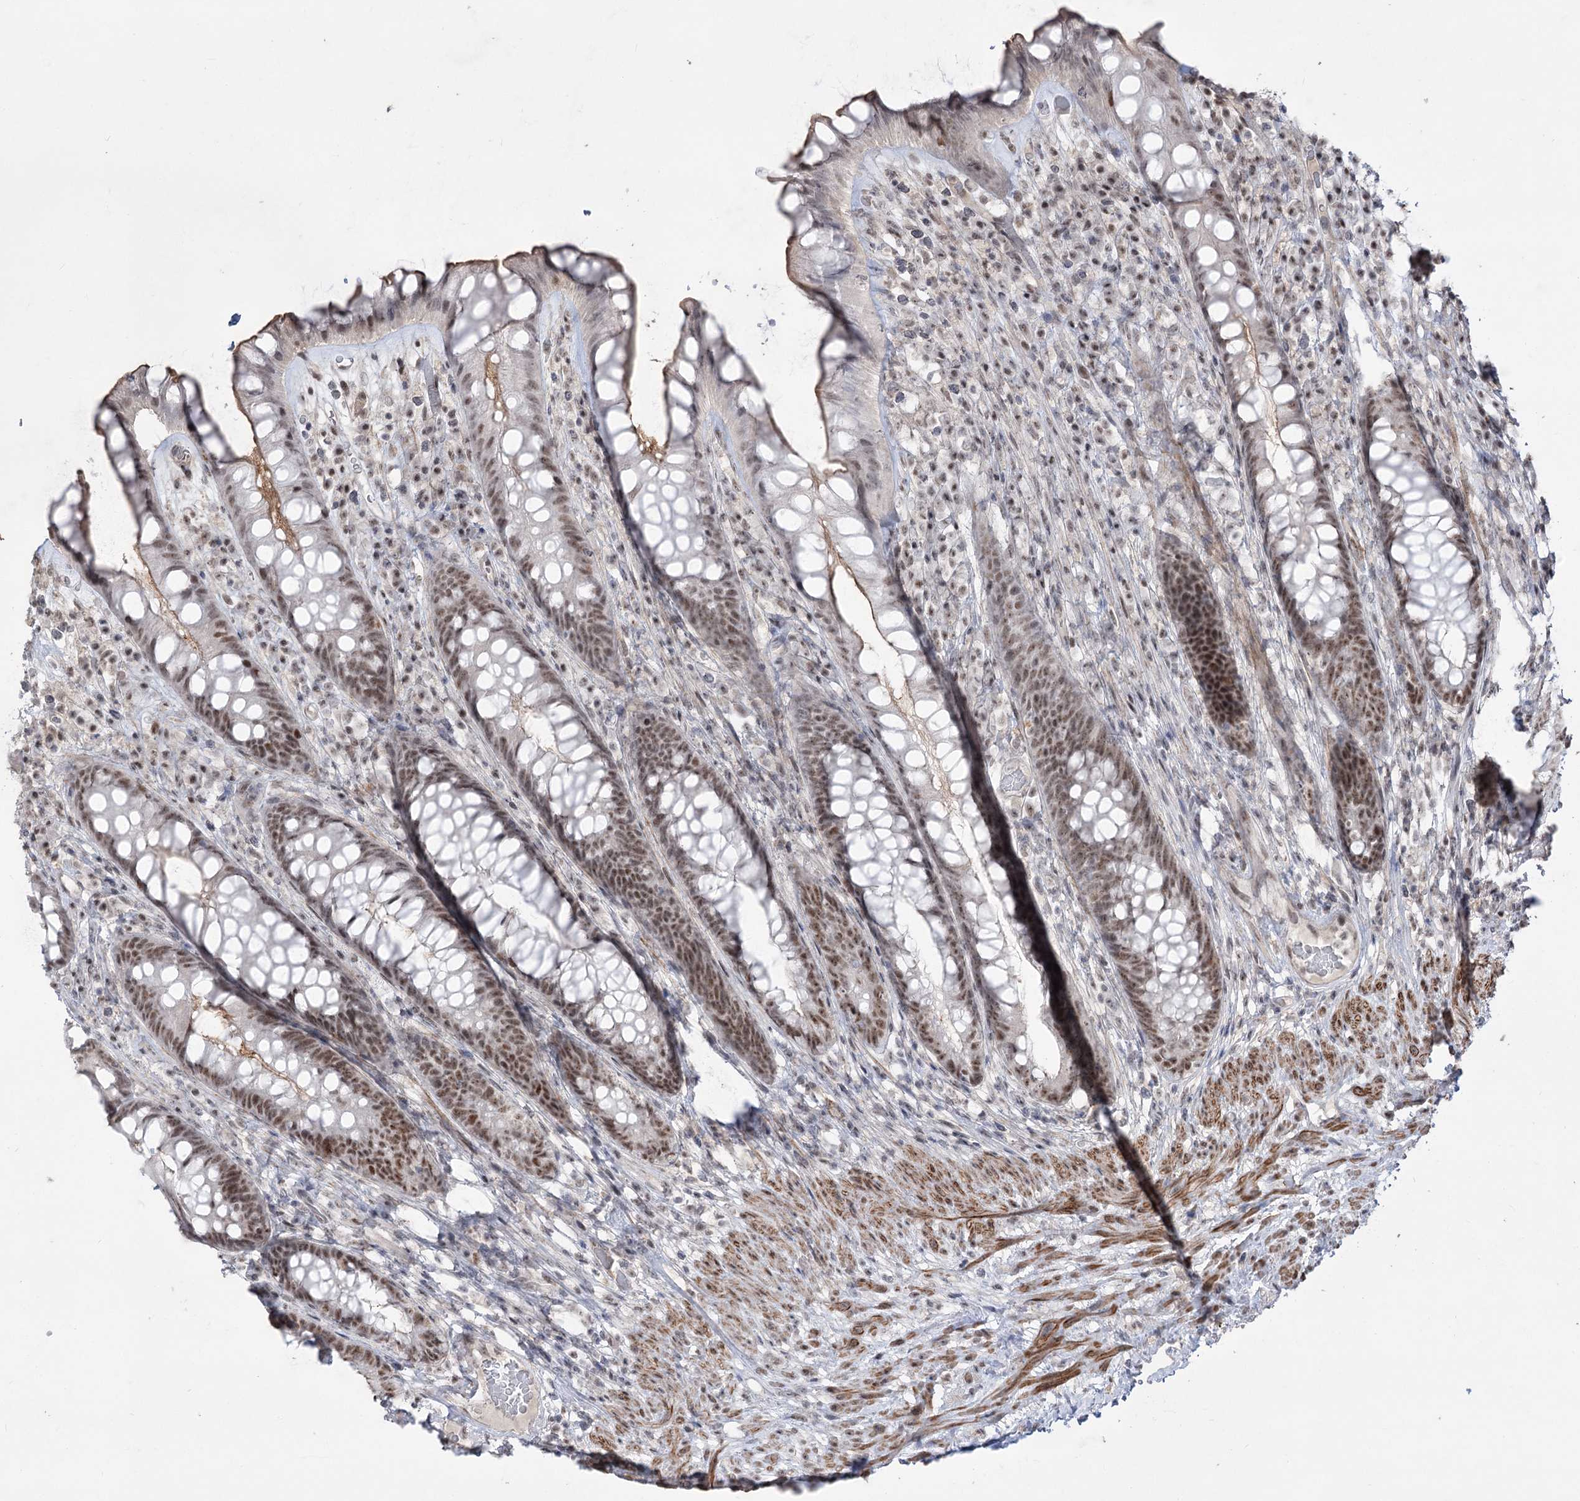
{"staining": {"intensity": "moderate", "quantity": ">75%", "location": "nuclear"}, "tissue": "rectum", "cell_type": "Glandular cells", "image_type": "normal", "snomed": [{"axis": "morphology", "description": "Normal tissue, NOS"}, {"axis": "topography", "description": "Rectum"}], "caption": "Benign rectum exhibits moderate nuclear expression in approximately >75% of glandular cells.", "gene": "ZSCAN23", "patient": {"sex": "male", "age": 74}}